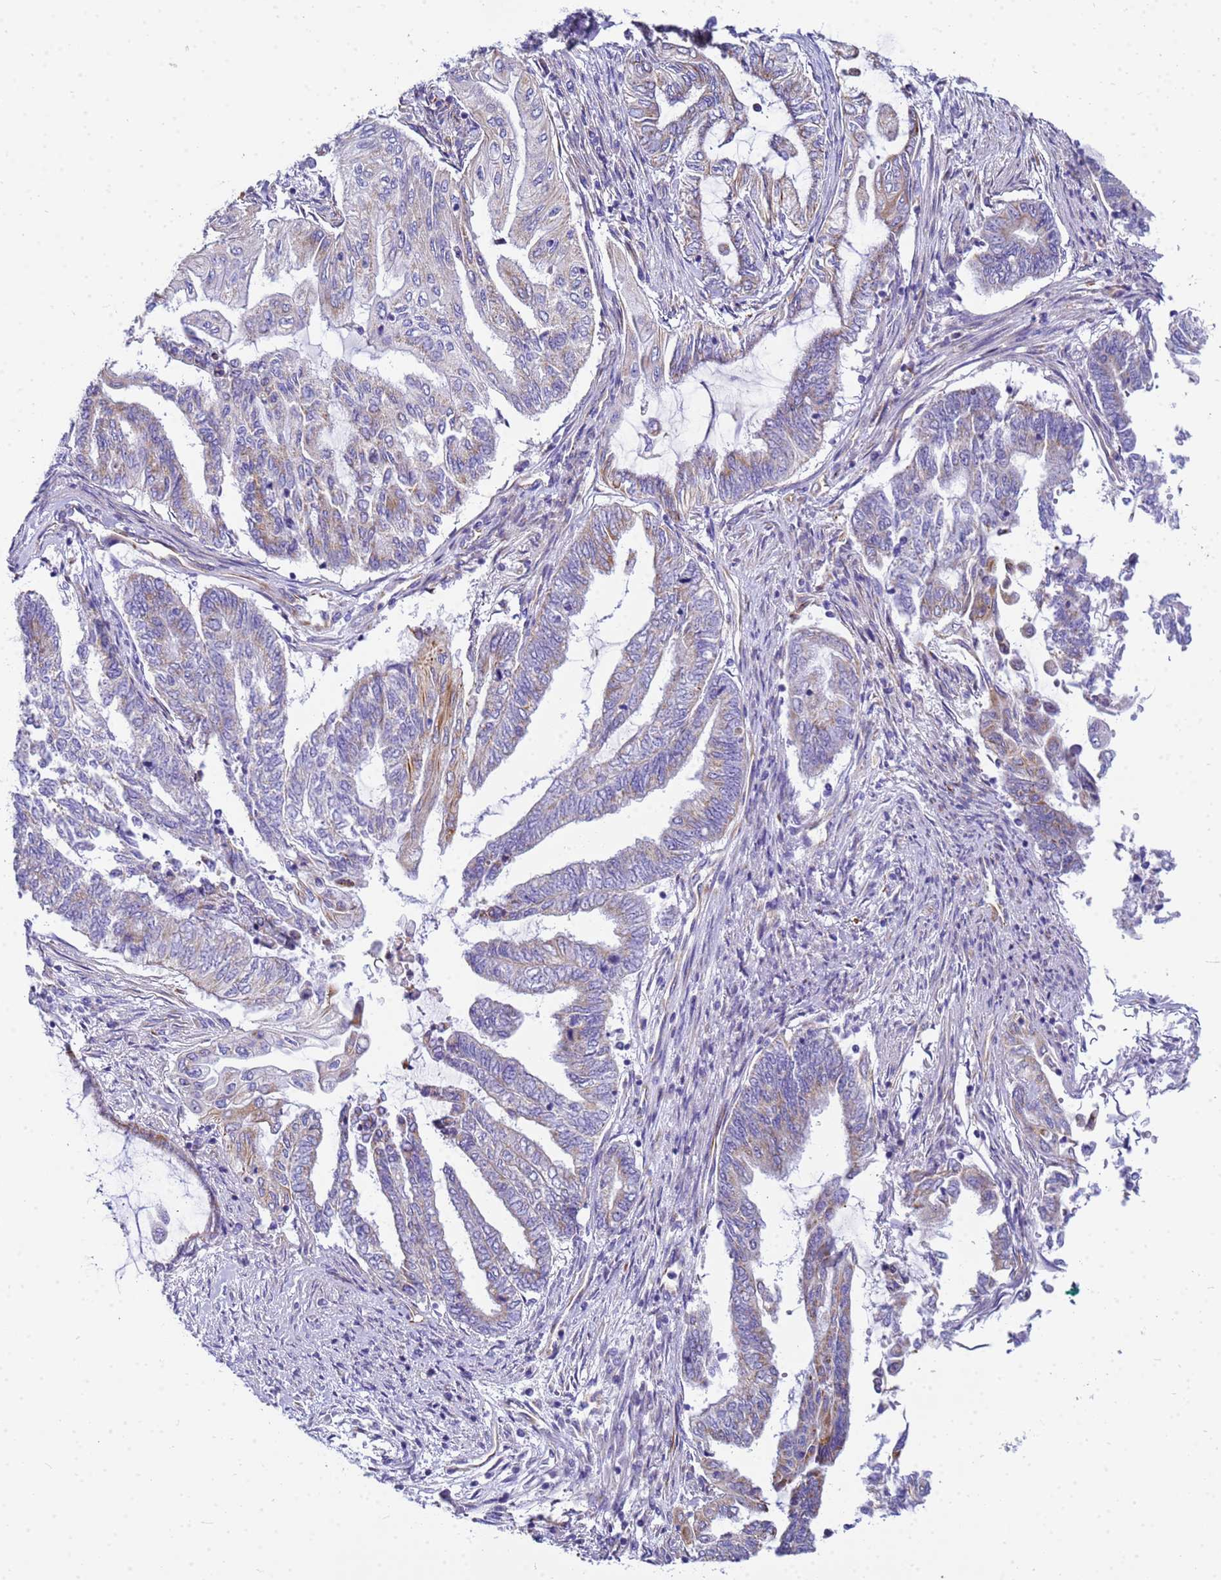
{"staining": {"intensity": "moderate", "quantity": "<25%", "location": "cytoplasmic/membranous"}, "tissue": "endometrial cancer", "cell_type": "Tumor cells", "image_type": "cancer", "snomed": [{"axis": "morphology", "description": "Adenocarcinoma, NOS"}, {"axis": "topography", "description": "Uterus"}, {"axis": "topography", "description": "Endometrium"}], "caption": "This histopathology image demonstrates IHC staining of adenocarcinoma (endometrial), with low moderate cytoplasmic/membranous positivity in approximately <25% of tumor cells.", "gene": "UBXN2B", "patient": {"sex": "female", "age": 70}}